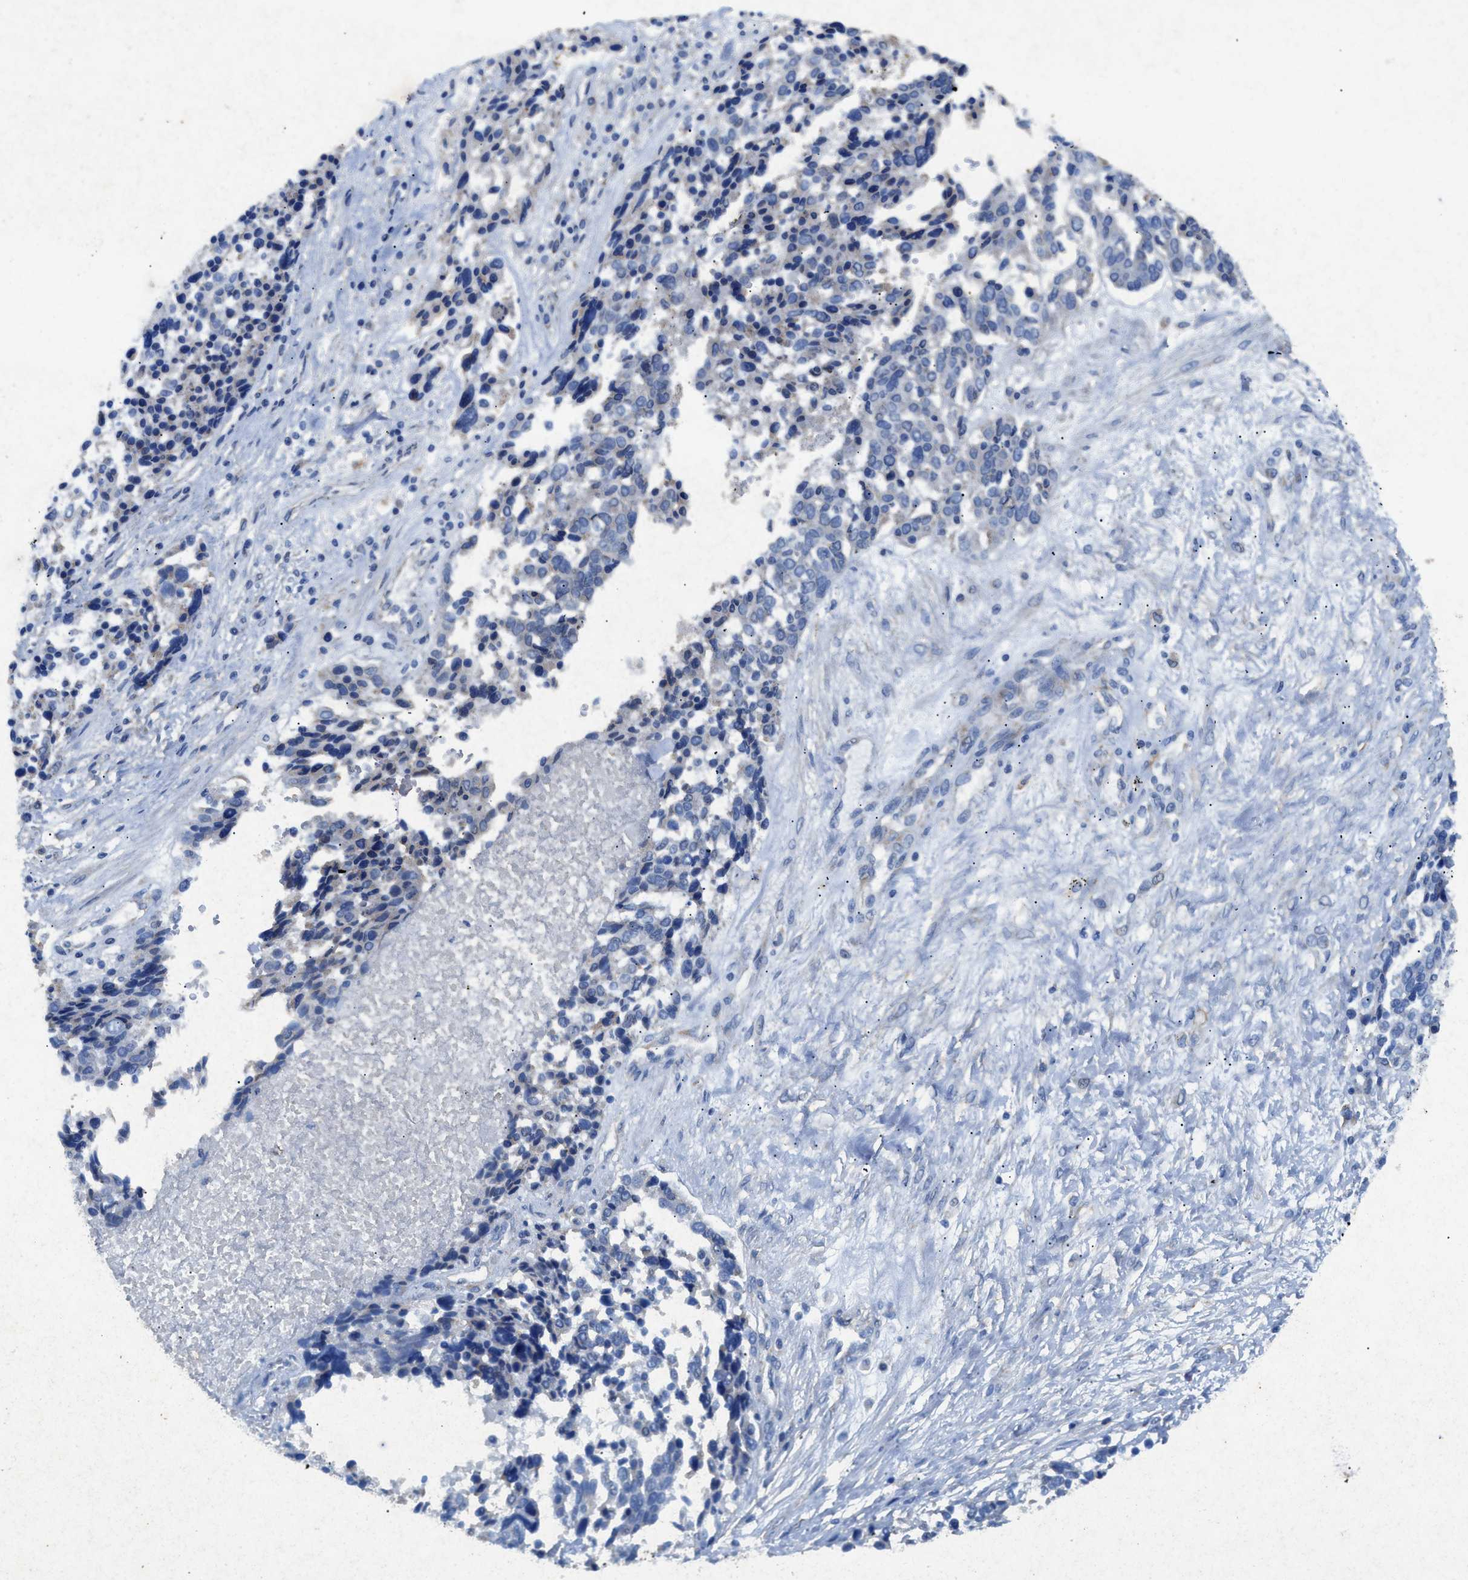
{"staining": {"intensity": "negative", "quantity": "none", "location": "none"}, "tissue": "ovarian cancer", "cell_type": "Tumor cells", "image_type": "cancer", "snomed": [{"axis": "morphology", "description": "Cystadenocarcinoma, serous, NOS"}, {"axis": "topography", "description": "Ovary"}], "caption": "A photomicrograph of human serous cystadenocarcinoma (ovarian) is negative for staining in tumor cells.", "gene": "CDK15", "patient": {"sex": "female", "age": 44}}